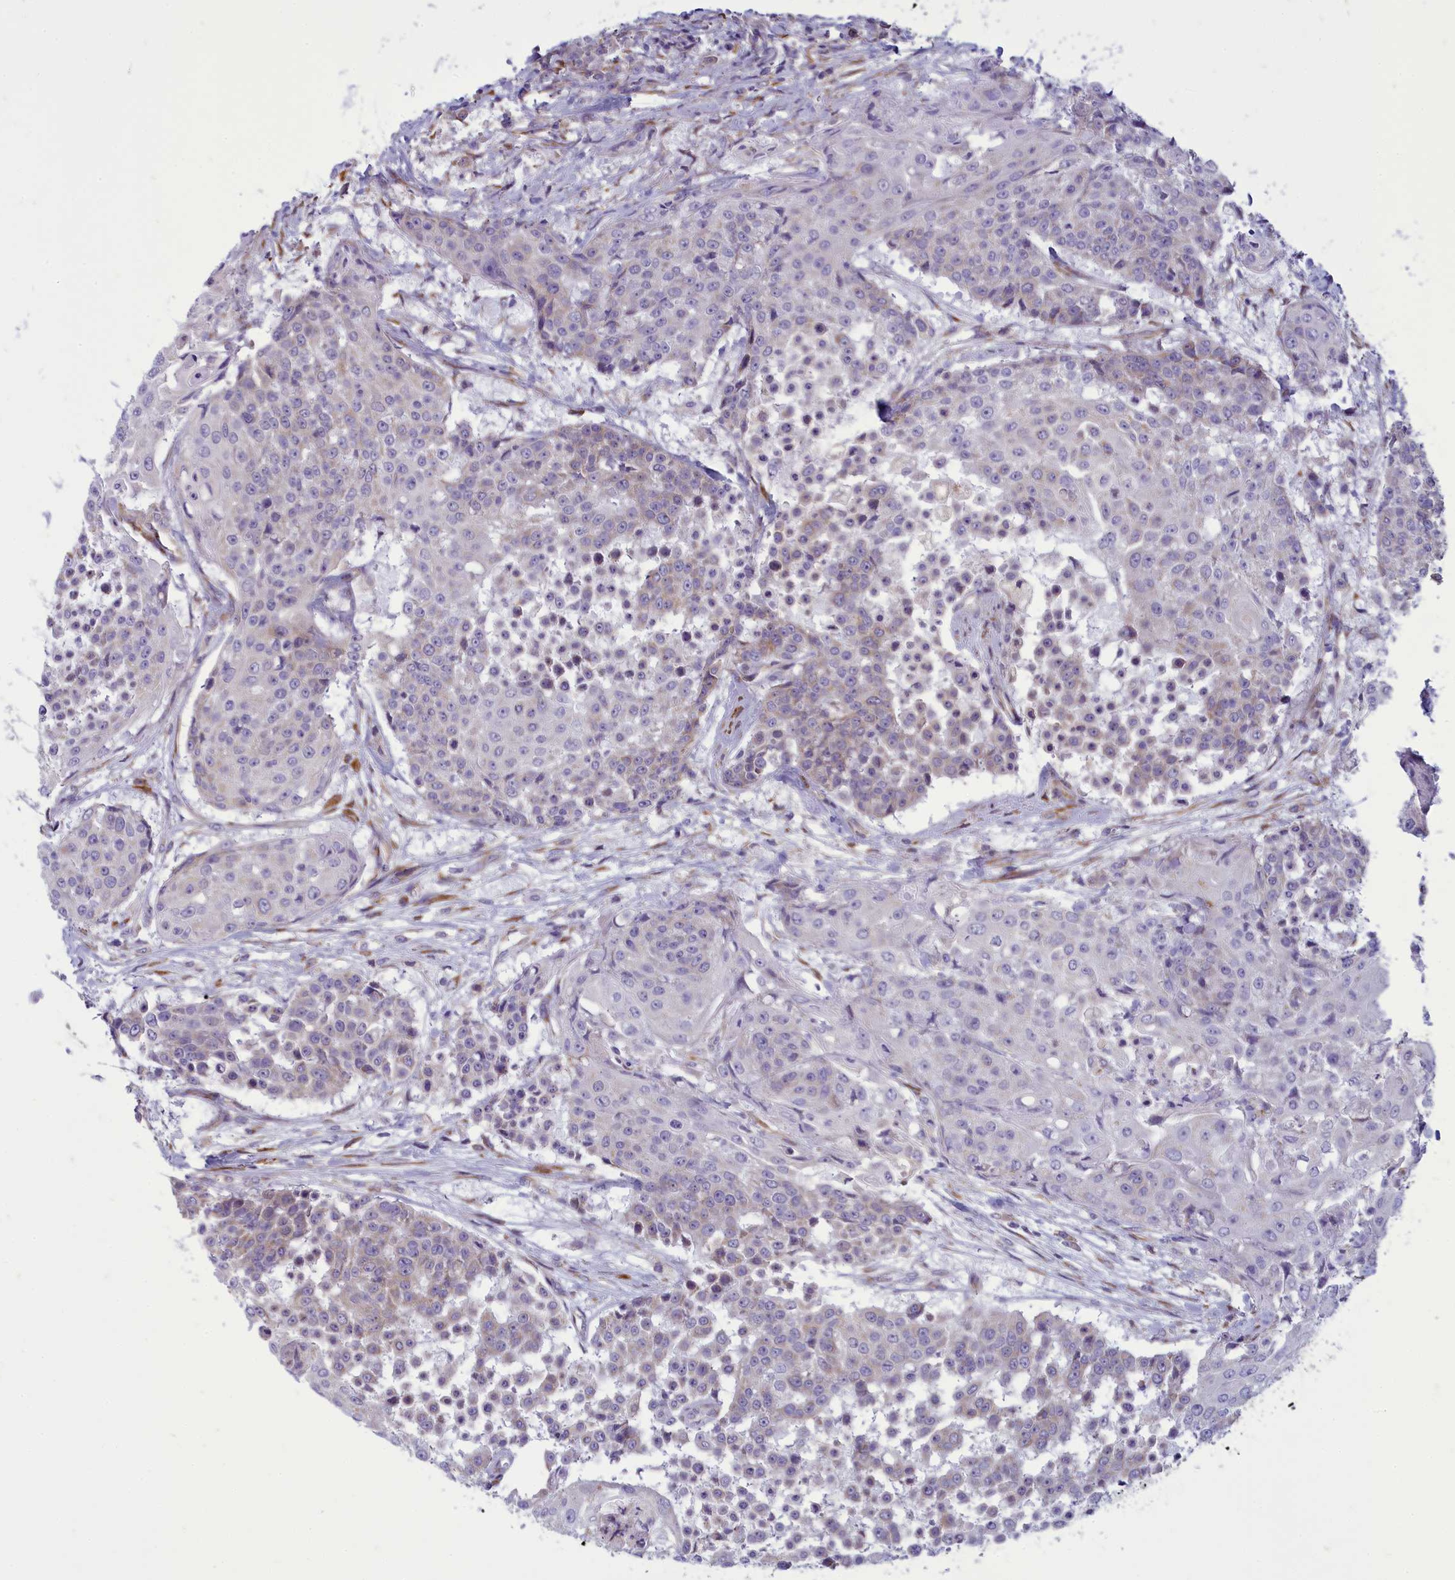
{"staining": {"intensity": "weak", "quantity": "<25%", "location": "cytoplasmic/membranous"}, "tissue": "urothelial cancer", "cell_type": "Tumor cells", "image_type": "cancer", "snomed": [{"axis": "morphology", "description": "Urothelial carcinoma, High grade"}, {"axis": "topography", "description": "Urinary bladder"}], "caption": "Tumor cells show no significant protein positivity in urothelial carcinoma (high-grade).", "gene": "CENATAC", "patient": {"sex": "female", "age": 63}}